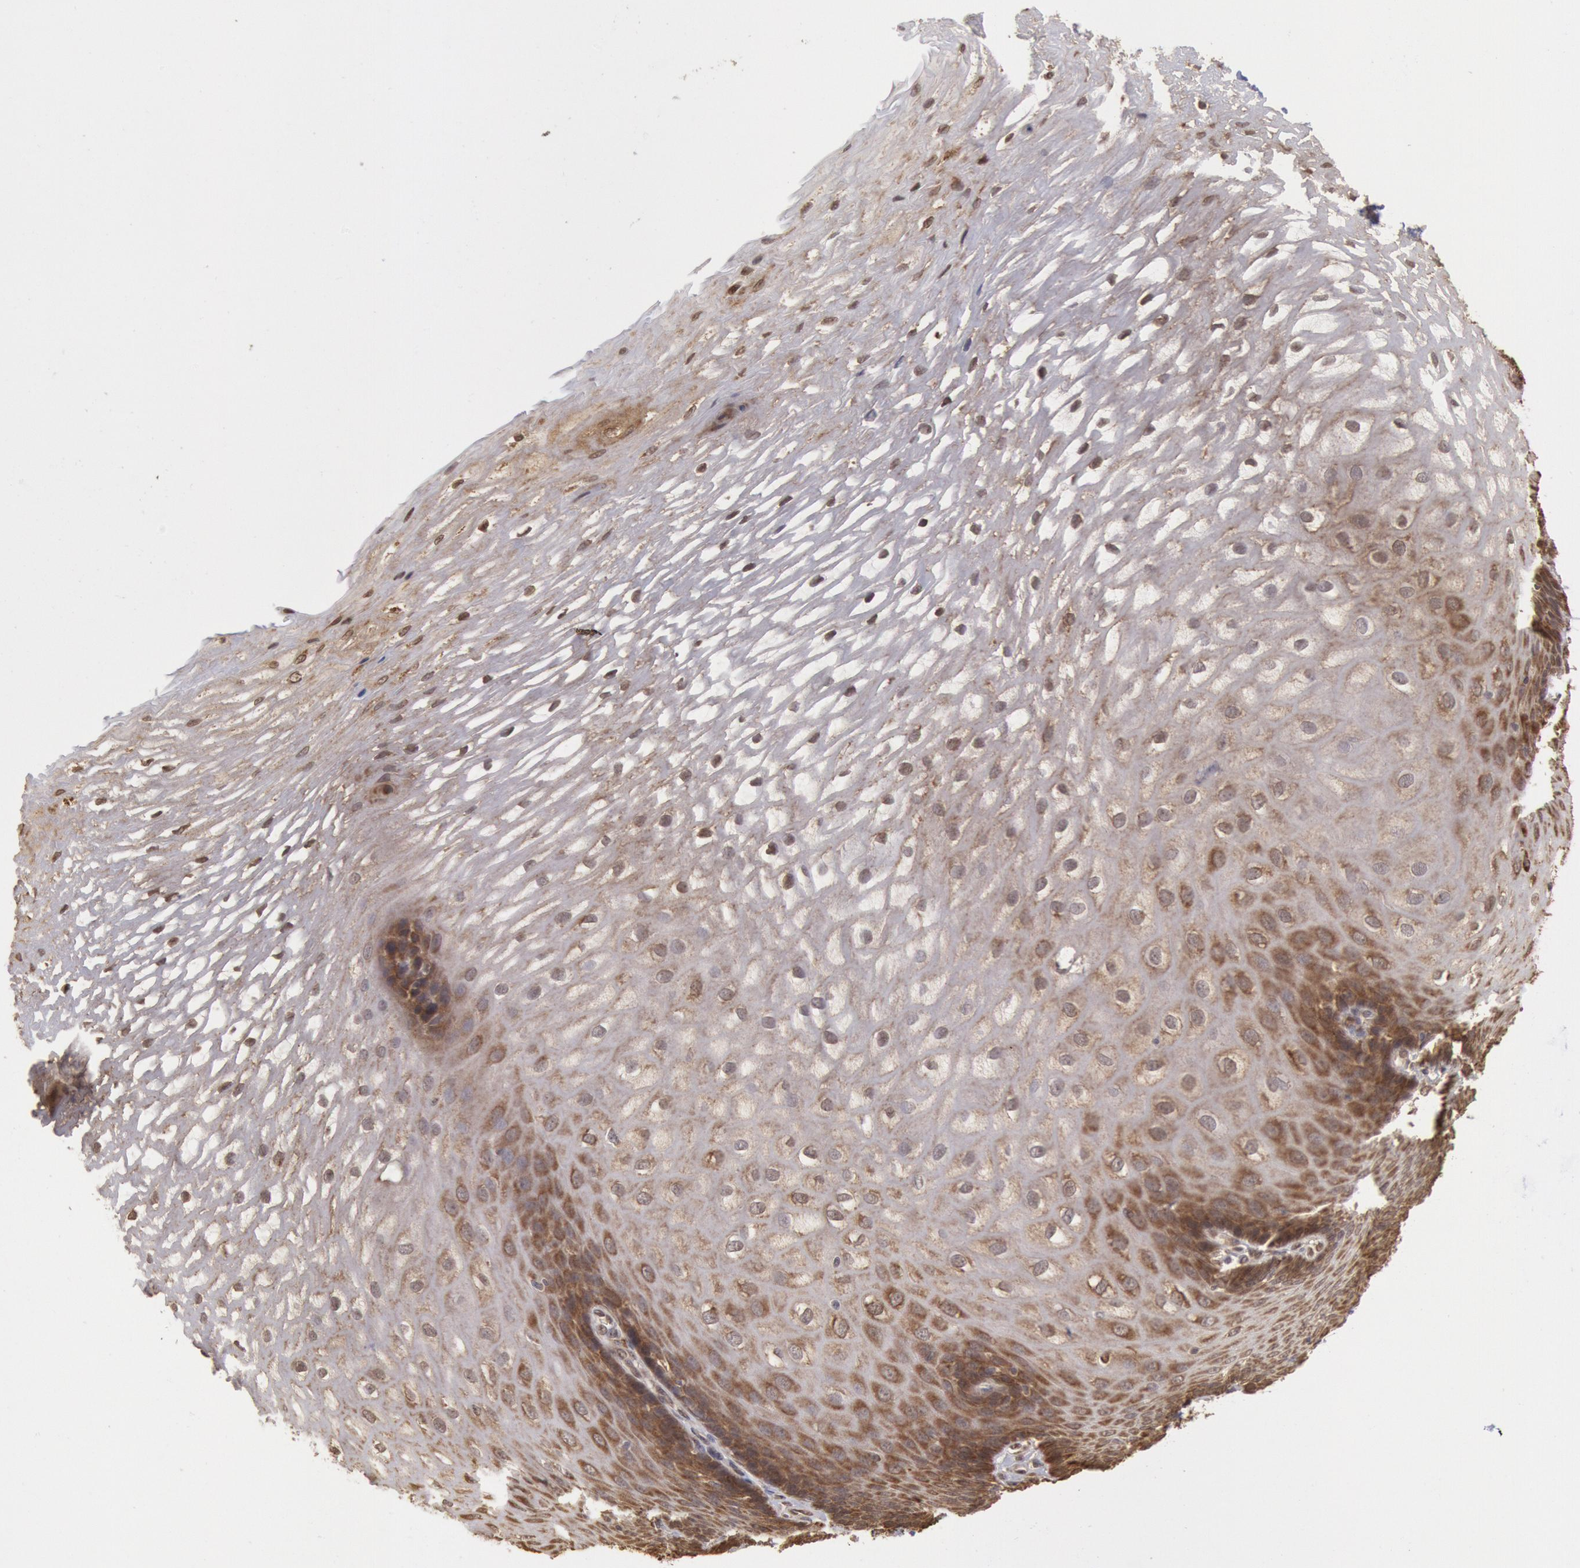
{"staining": {"intensity": "weak", "quantity": "<25%", "location": "cytoplasmic/membranous"}, "tissue": "esophagus", "cell_type": "Squamous epithelial cells", "image_type": "normal", "snomed": [{"axis": "morphology", "description": "Normal tissue, NOS"}, {"axis": "morphology", "description": "Adenocarcinoma, NOS"}, {"axis": "topography", "description": "Esophagus"}, {"axis": "topography", "description": "Stomach"}], "caption": "This is a image of immunohistochemistry staining of unremarkable esophagus, which shows no expression in squamous epithelial cells.", "gene": "STX17", "patient": {"sex": "male", "age": 62}}